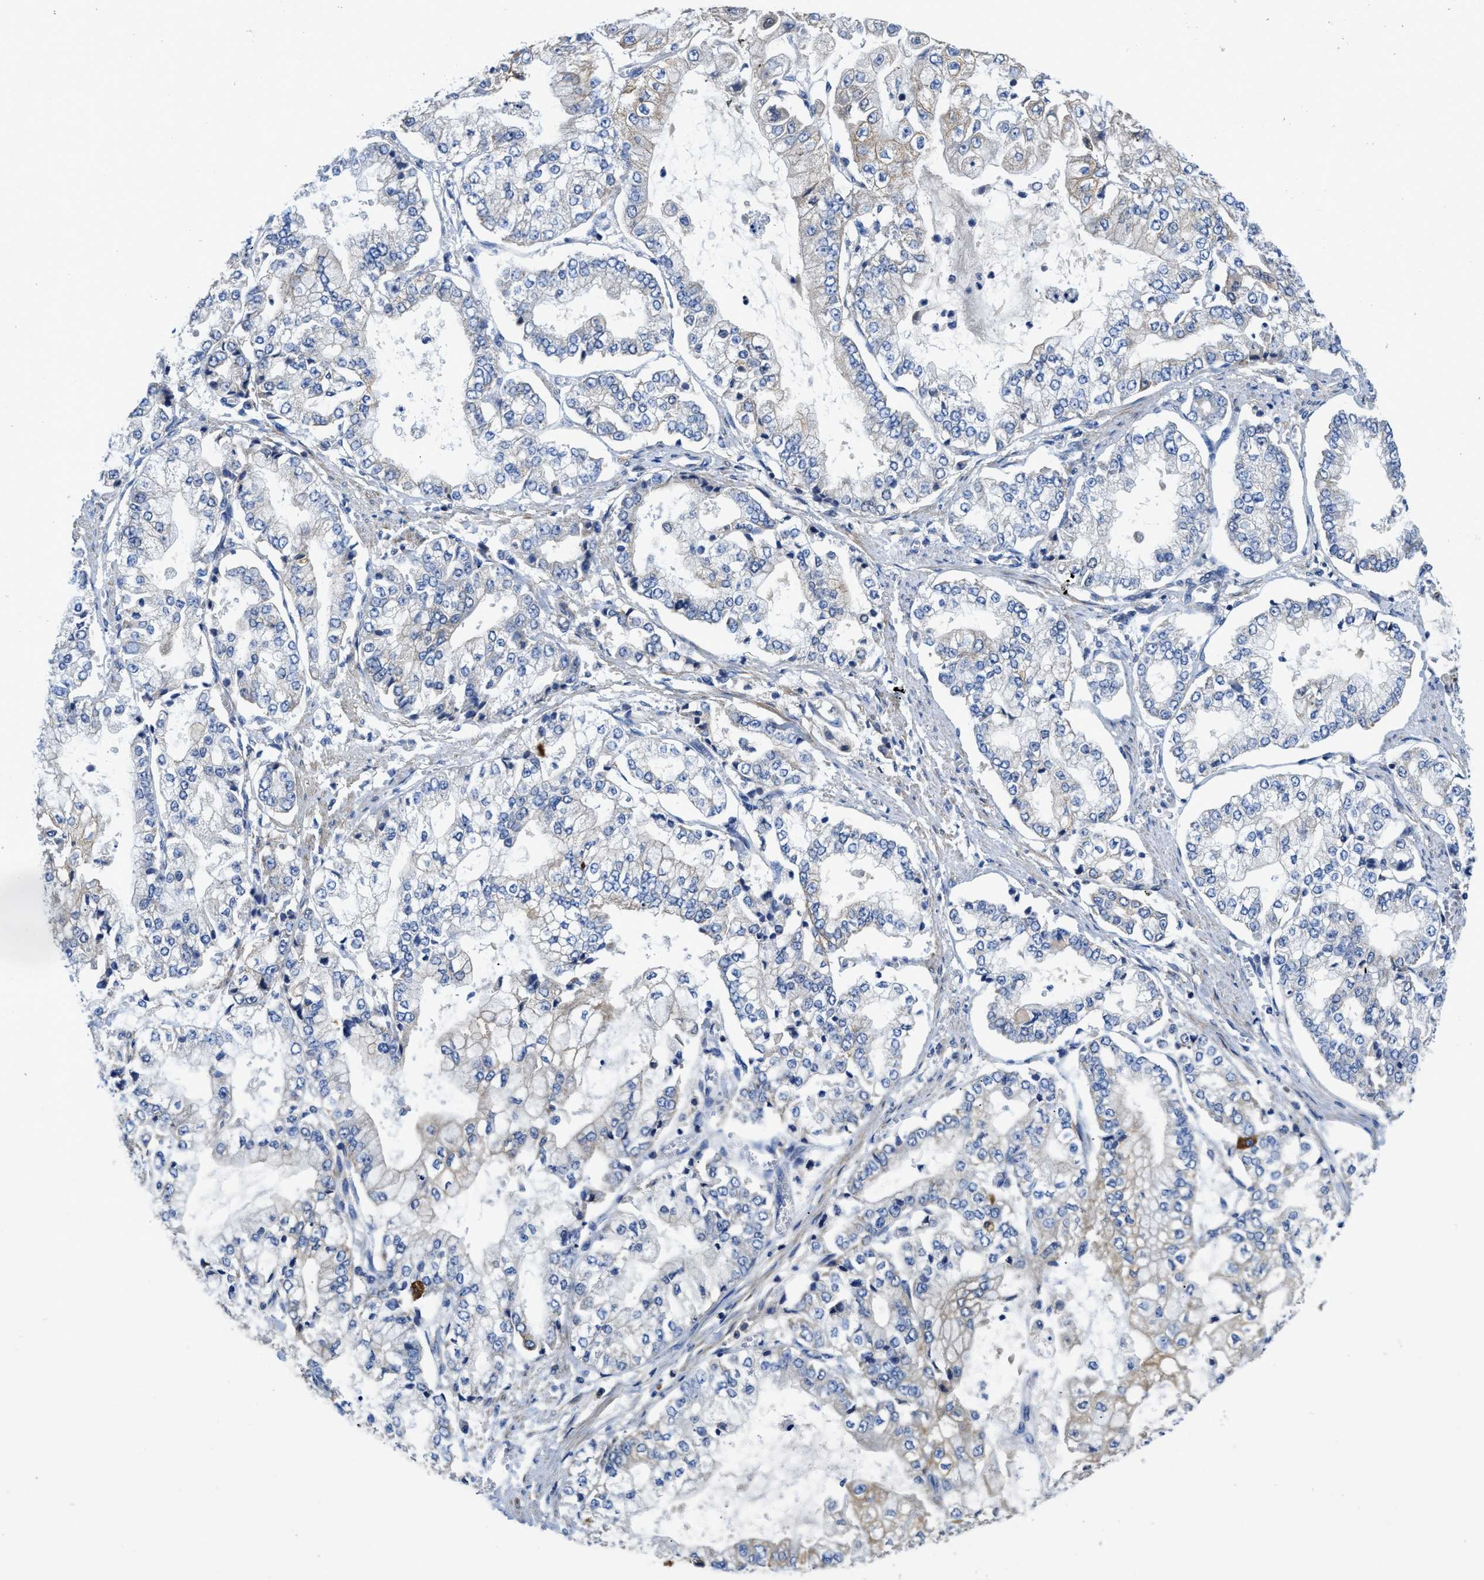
{"staining": {"intensity": "negative", "quantity": "none", "location": "none"}, "tissue": "stomach cancer", "cell_type": "Tumor cells", "image_type": "cancer", "snomed": [{"axis": "morphology", "description": "Adenocarcinoma, NOS"}, {"axis": "topography", "description": "Stomach"}], "caption": "Stomach cancer (adenocarcinoma) was stained to show a protein in brown. There is no significant staining in tumor cells. (DAB immunohistochemistry (IHC) with hematoxylin counter stain).", "gene": "STAT2", "patient": {"sex": "male", "age": 76}}